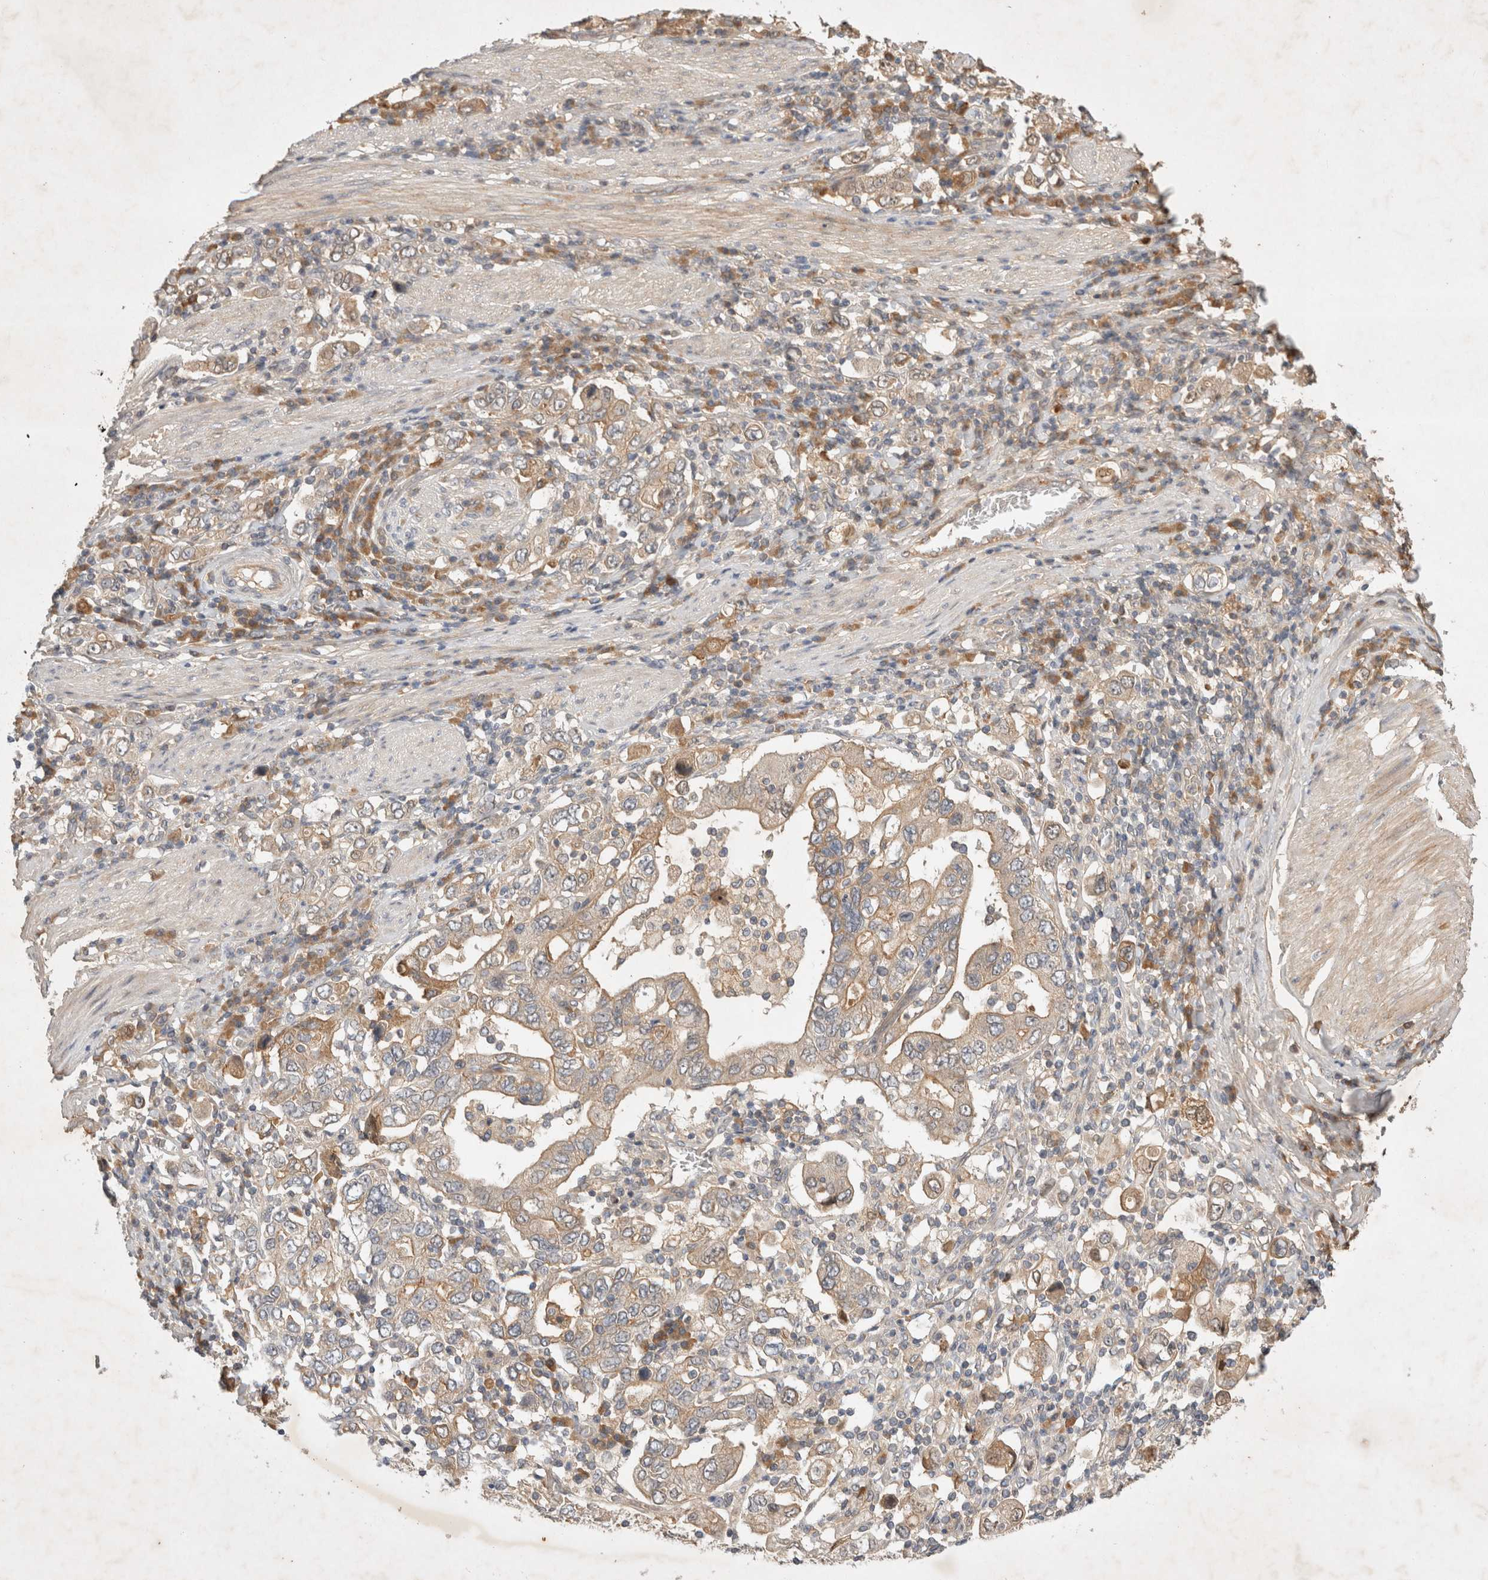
{"staining": {"intensity": "weak", "quantity": ">75%", "location": "cytoplasmic/membranous"}, "tissue": "stomach cancer", "cell_type": "Tumor cells", "image_type": "cancer", "snomed": [{"axis": "morphology", "description": "Adenocarcinoma, NOS"}, {"axis": "topography", "description": "Stomach, upper"}], "caption": "High-power microscopy captured an IHC micrograph of adenocarcinoma (stomach), revealing weak cytoplasmic/membranous staining in about >75% of tumor cells.", "gene": "YES1", "patient": {"sex": "male", "age": 62}}